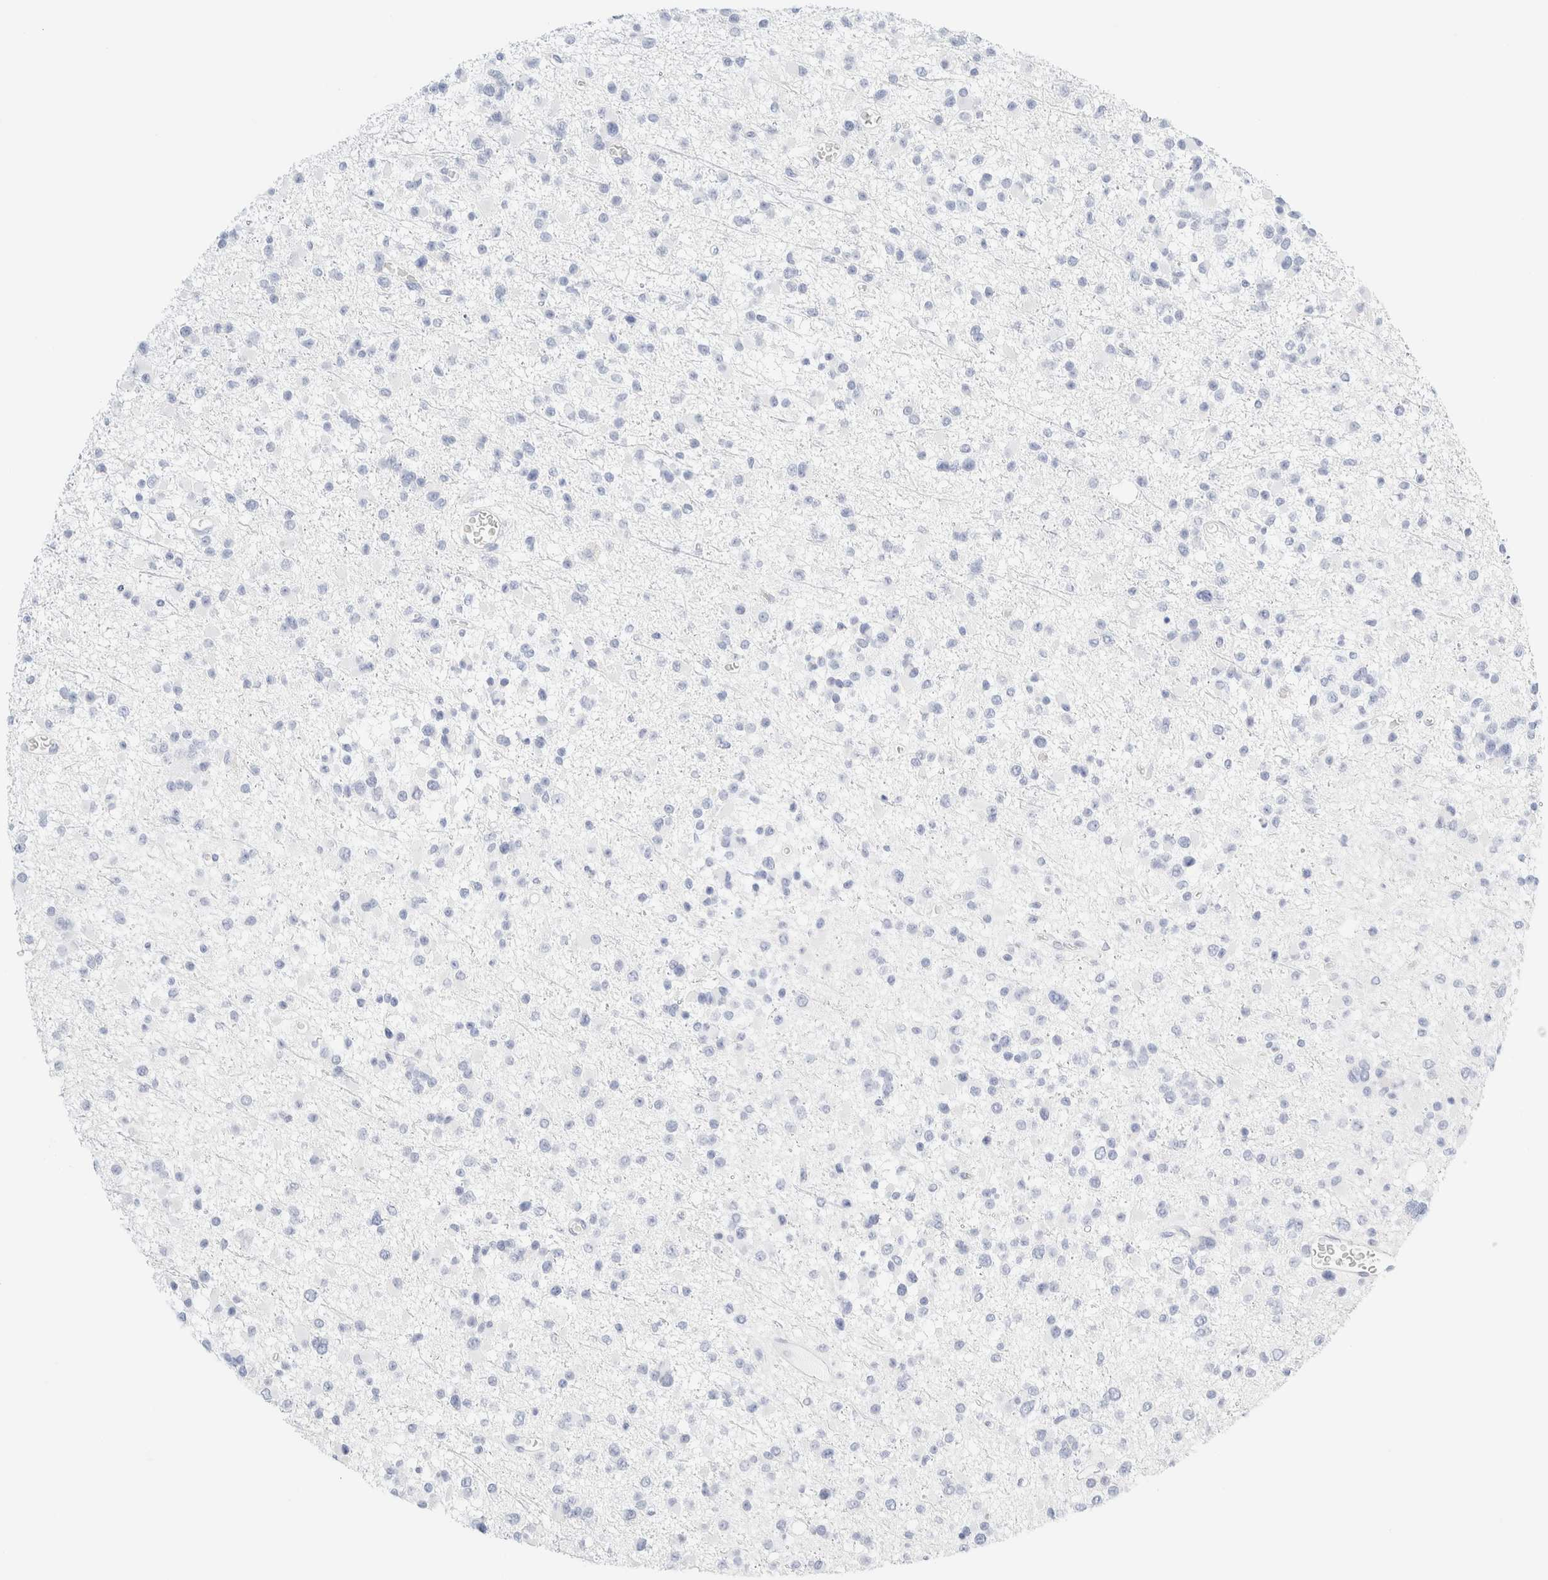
{"staining": {"intensity": "negative", "quantity": "none", "location": "none"}, "tissue": "glioma", "cell_type": "Tumor cells", "image_type": "cancer", "snomed": [{"axis": "morphology", "description": "Glioma, malignant, Low grade"}, {"axis": "topography", "description": "Brain"}], "caption": "The micrograph displays no staining of tumor cells in glioma.", "gene": "DPYS", "patient": {"sex": "female", "age": 22}}